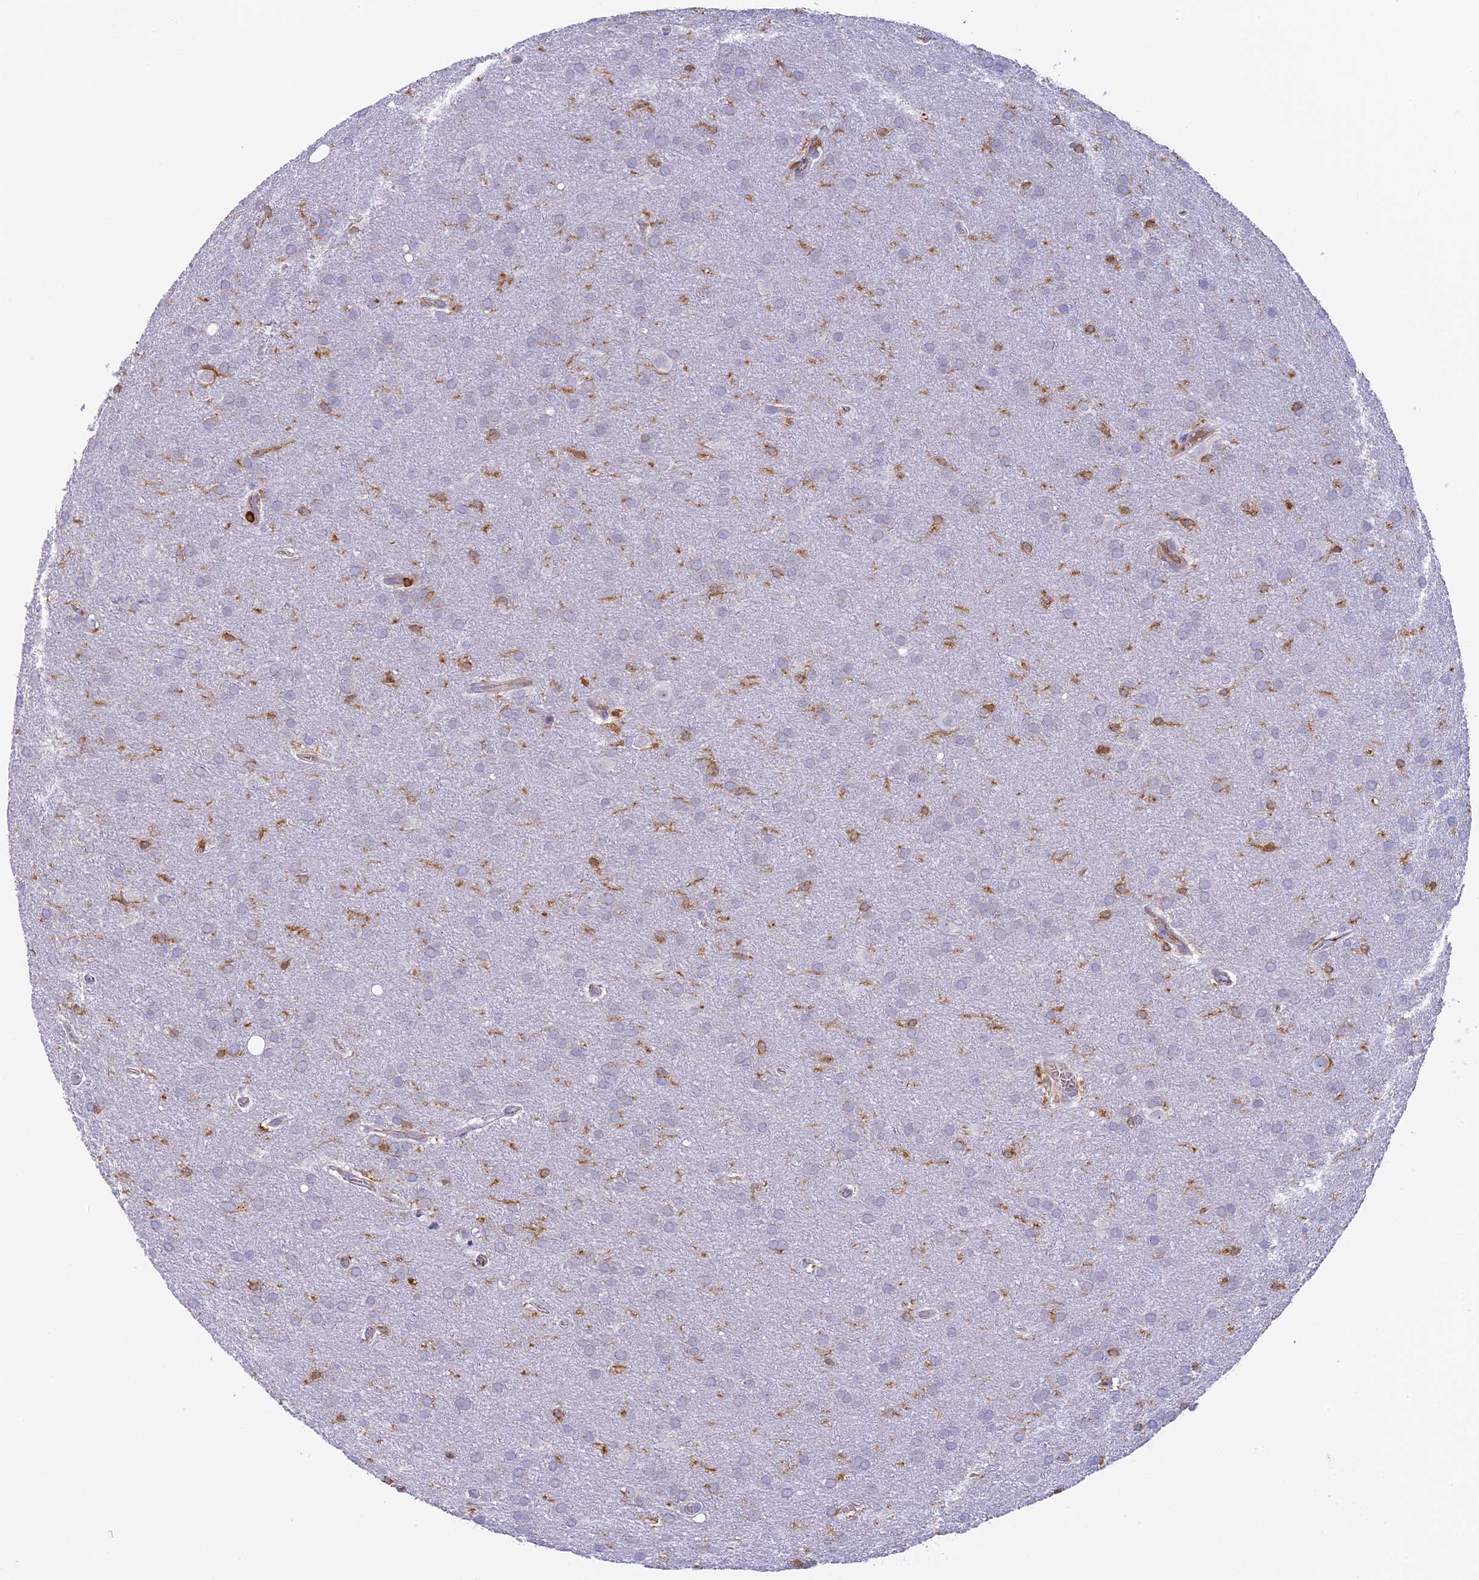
{"staining": {"intensity": "negative", "quantity": "none", "location": "none"}, "tissue": "glioma", "cell_type": "Tumor cells", "image_type": "cancer", "snomed": [{"axis": "morphology", "description": "Glioma, malignant, Low grade"}, {"axis": "topography", "description": "Brain"}], "caption": "The micrograph displays no staining of tumor cells in low-grade glioma (malignant). The staining is performed using DAB (3,3'-diaminobenzidine) brown chromogen with nuclei counter-stained in using hematoxylin.", "gene": "FYB1", "patient": {"sex": "female", "age": 32}}